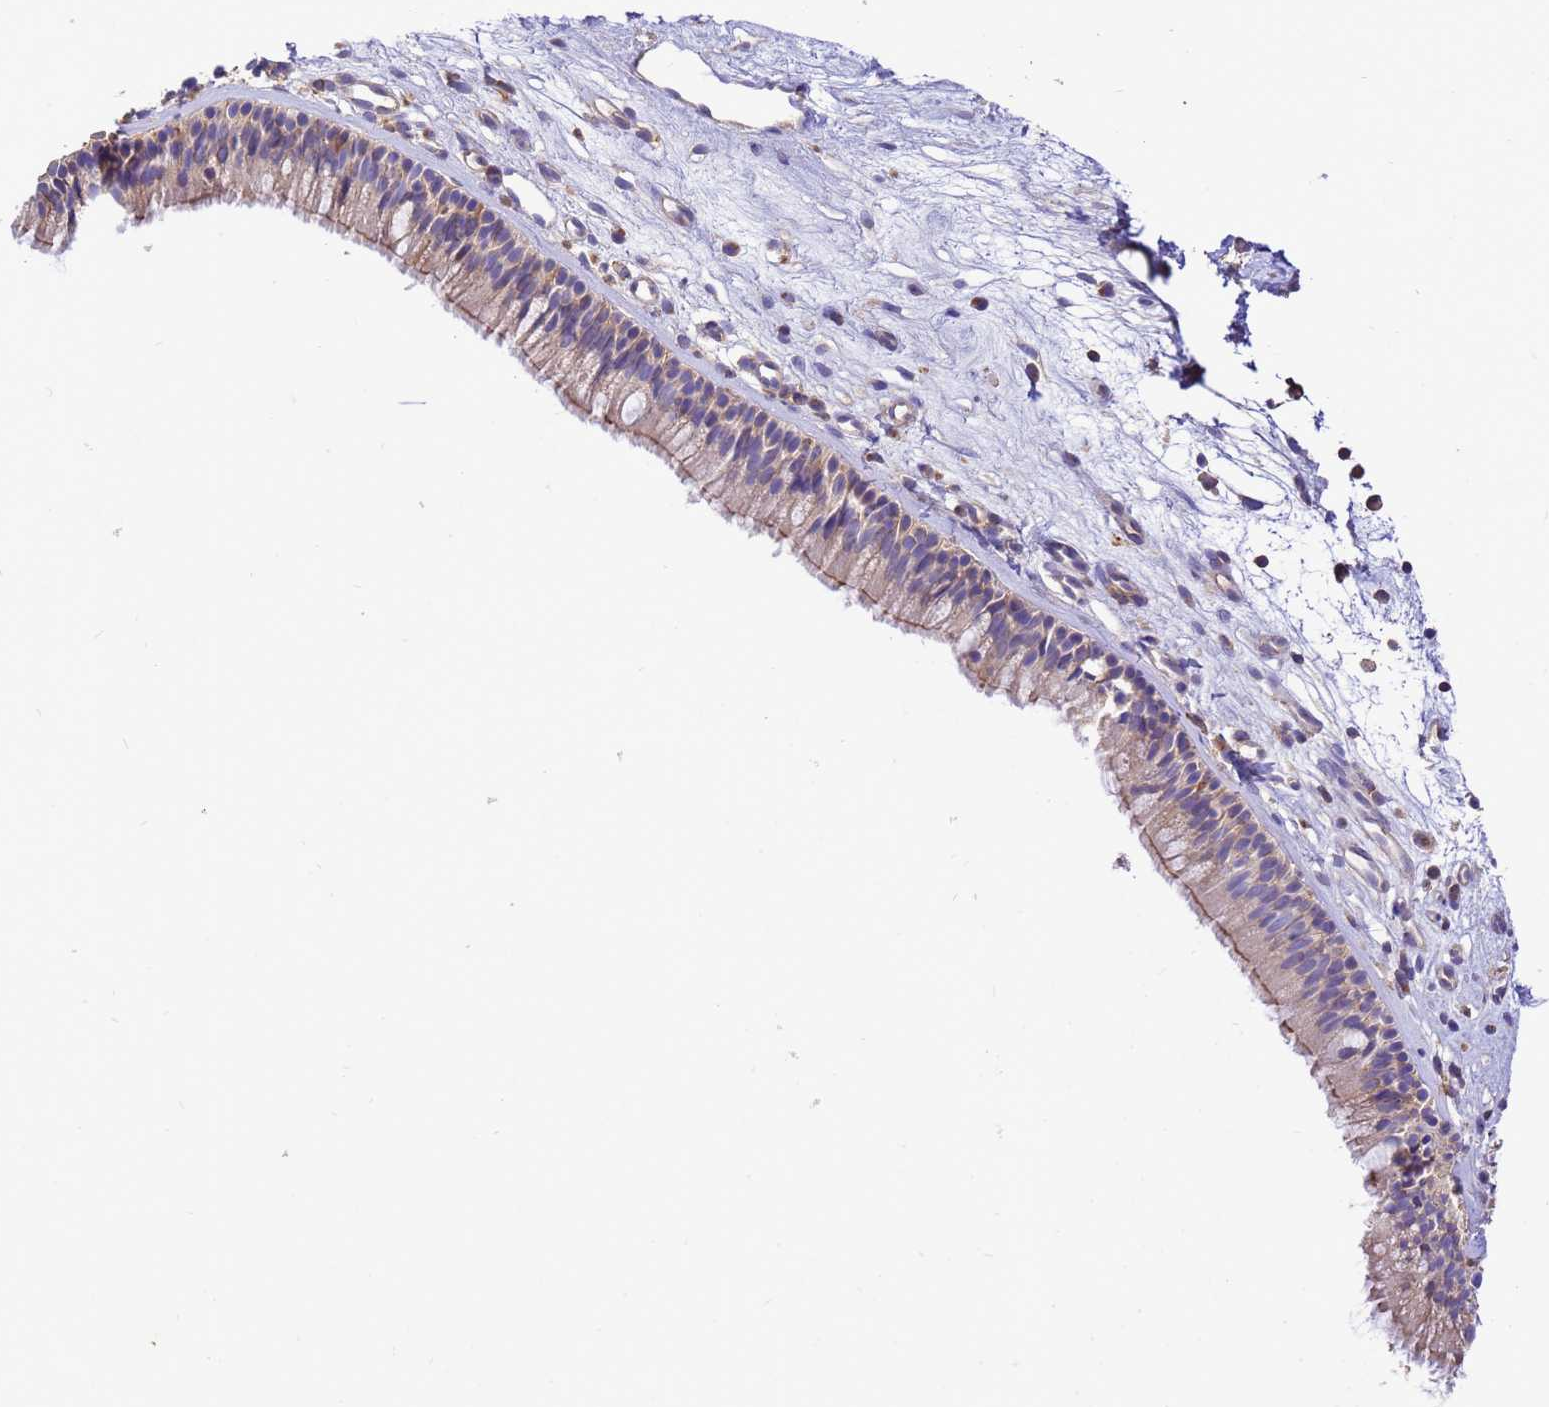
{"staining": {"intensity": "moderate", "quantity": "25%-75%", "location": "cytoplasmic/membranous"}, "tissue": "nasopharynx", "cell_type": "Respiratory epithelial cells", "image_type": "normal", "snomed": [{"axis": "morphology", "description": "Normal tissue, NOS"}, {"axis": "morphology", "description": "Inflammation, NOS"}, {"axis": "morphology", "description": "Malignant melanoma, Metastatic site"}, {"axis": "topography", "description": "Nasopharynx"}], "caption": "Protein expression analysis of benign nasopharynx shows moderate cytoplasmic/membranous staining in about 25%-75% of respiratory epithelial cells. (Brightfield microscopy of DAB IHC at high magnification).", "gene": "WDR64", "patient": {"sex": "male", "age": 70}}